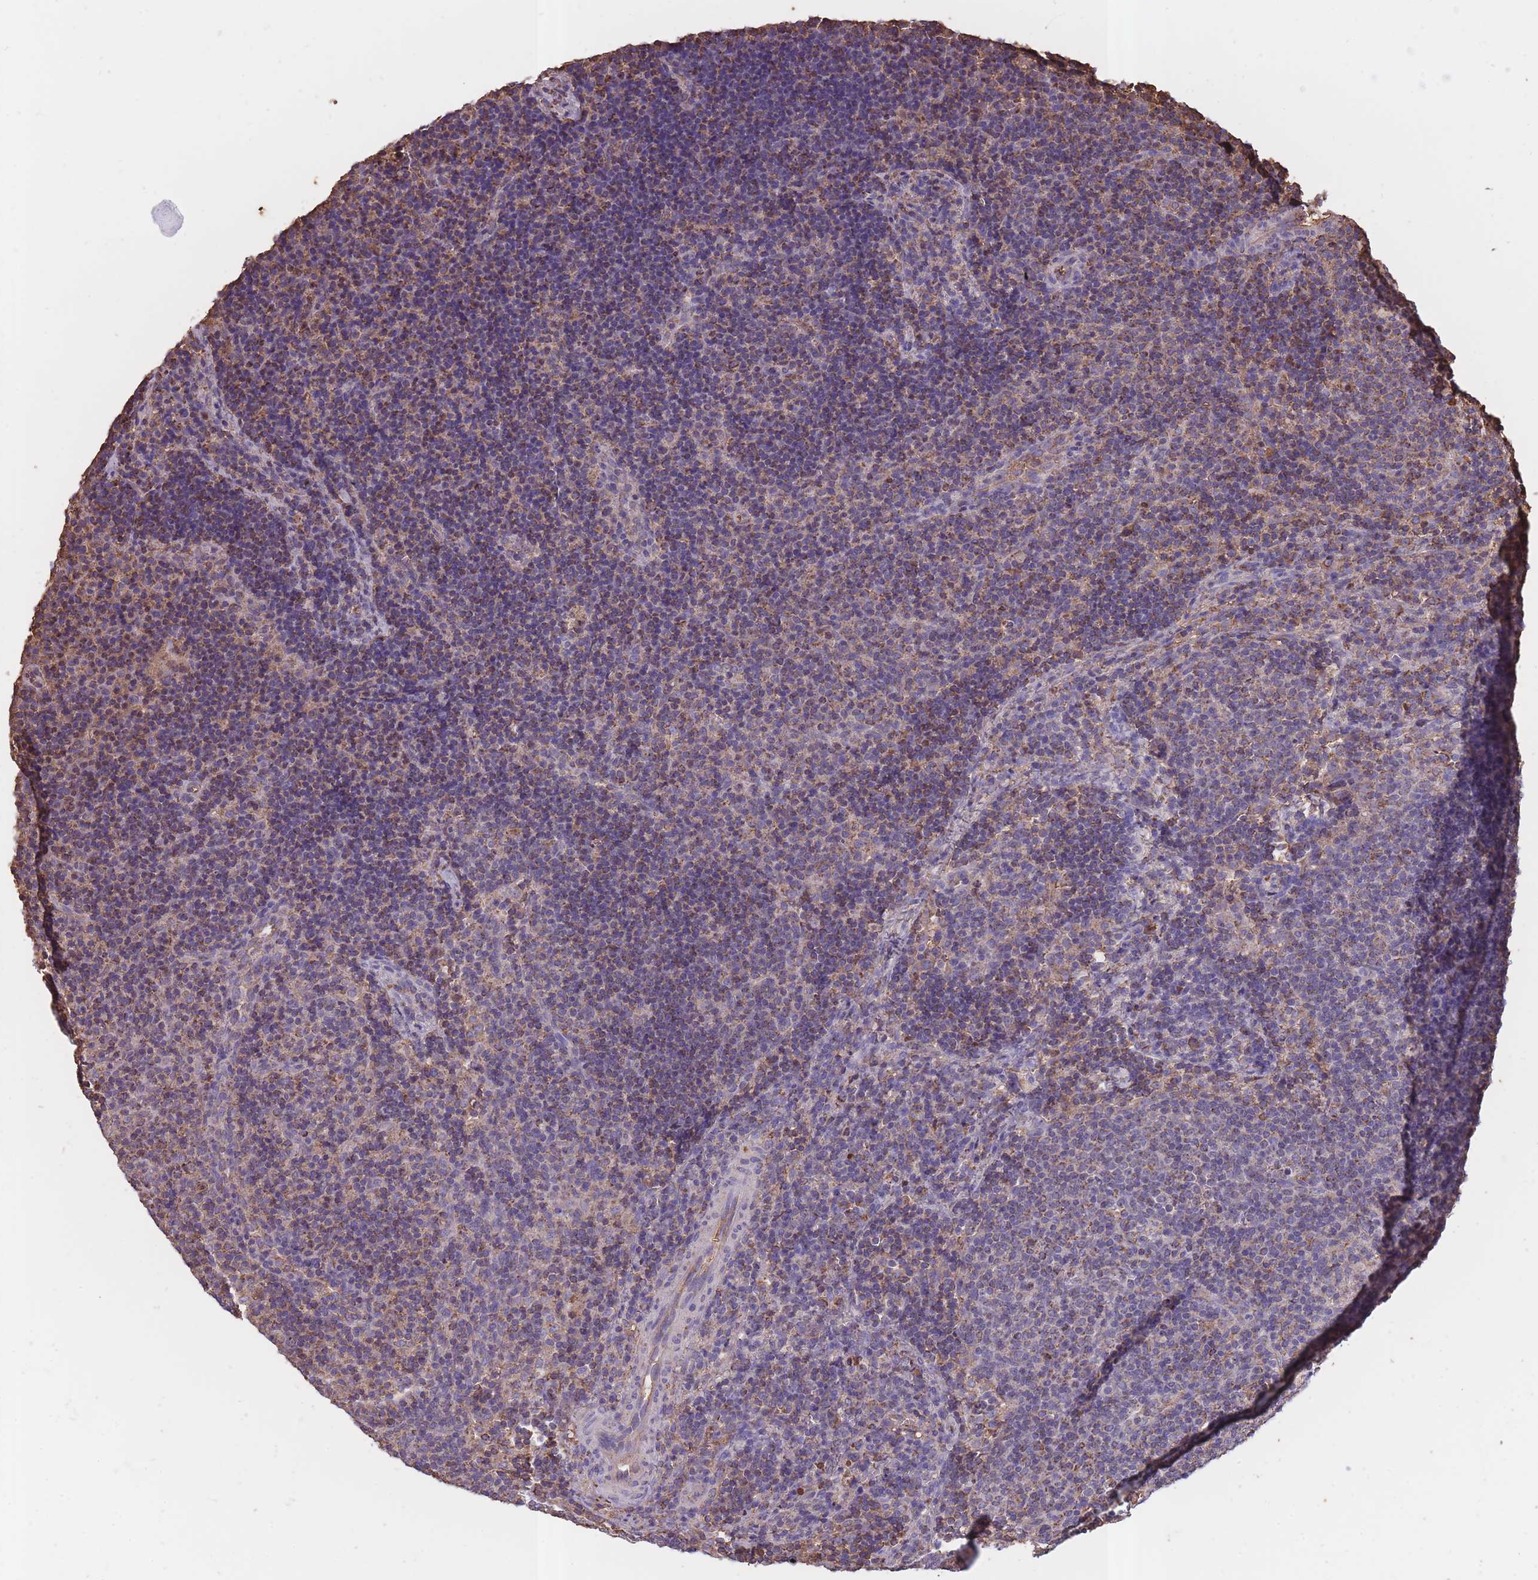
{"staining": {"intensity": "negative", "quantity": "none", "location": "none"}, "tissue": "lymph node", "cell_type": "Germinal center cells", "image_type": "normal", "snomed": [{"axis": "morphology", "description": "Normal tissue, NOS"}, {"axis": "topography", "description": "Lymph node"}], "caption": "Lymph node was stained to show a protein in brown. There is no significant staining in germinal center cells. (DAB (3,3'-diaminobenzidine) IHC, high magnification).", "gene": "KAT2A", "patient": {"sex": "female", "age": 30}}